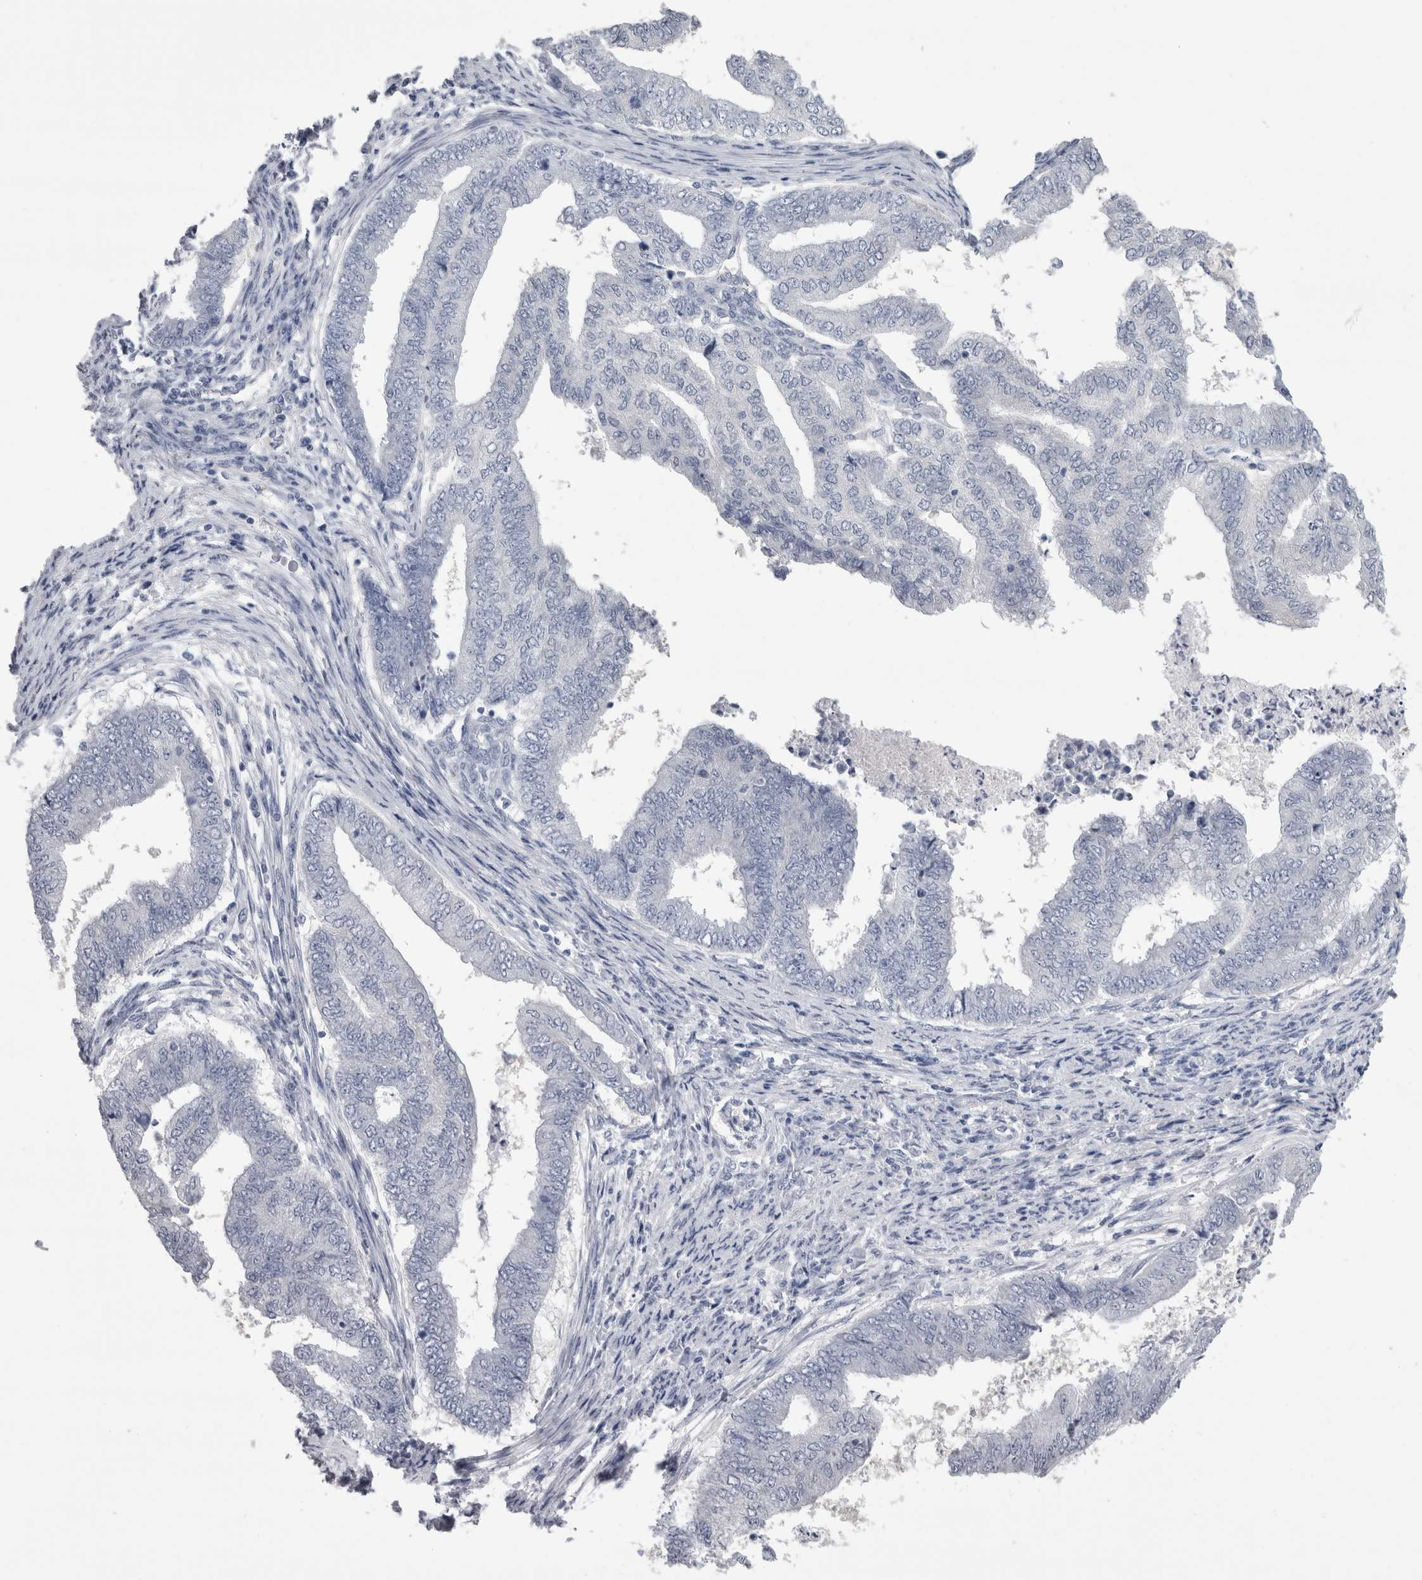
{"staining": {"intensity": "negative", "quantity": "none", "location": "none"}, "tissue": "endometrial cancer", "cell_type": "Tumor cells", "image_type": "cancer", "snomed": [{"axis": "morphology", "description": "Polyp, NOS"}, {"axis": "morphology", "description": "Adenocarcinoma, NOS"}, {"axis": "morphology", "description": "Adenoma, NOS"}, {"axis": "topography", "description": "Endometrium"}], "caption": "Tumor cells show no significant positivity in endometrial adenocarcinoma.", "gene": "AFMID", "patient": {"sex": "female", "age": 79}}